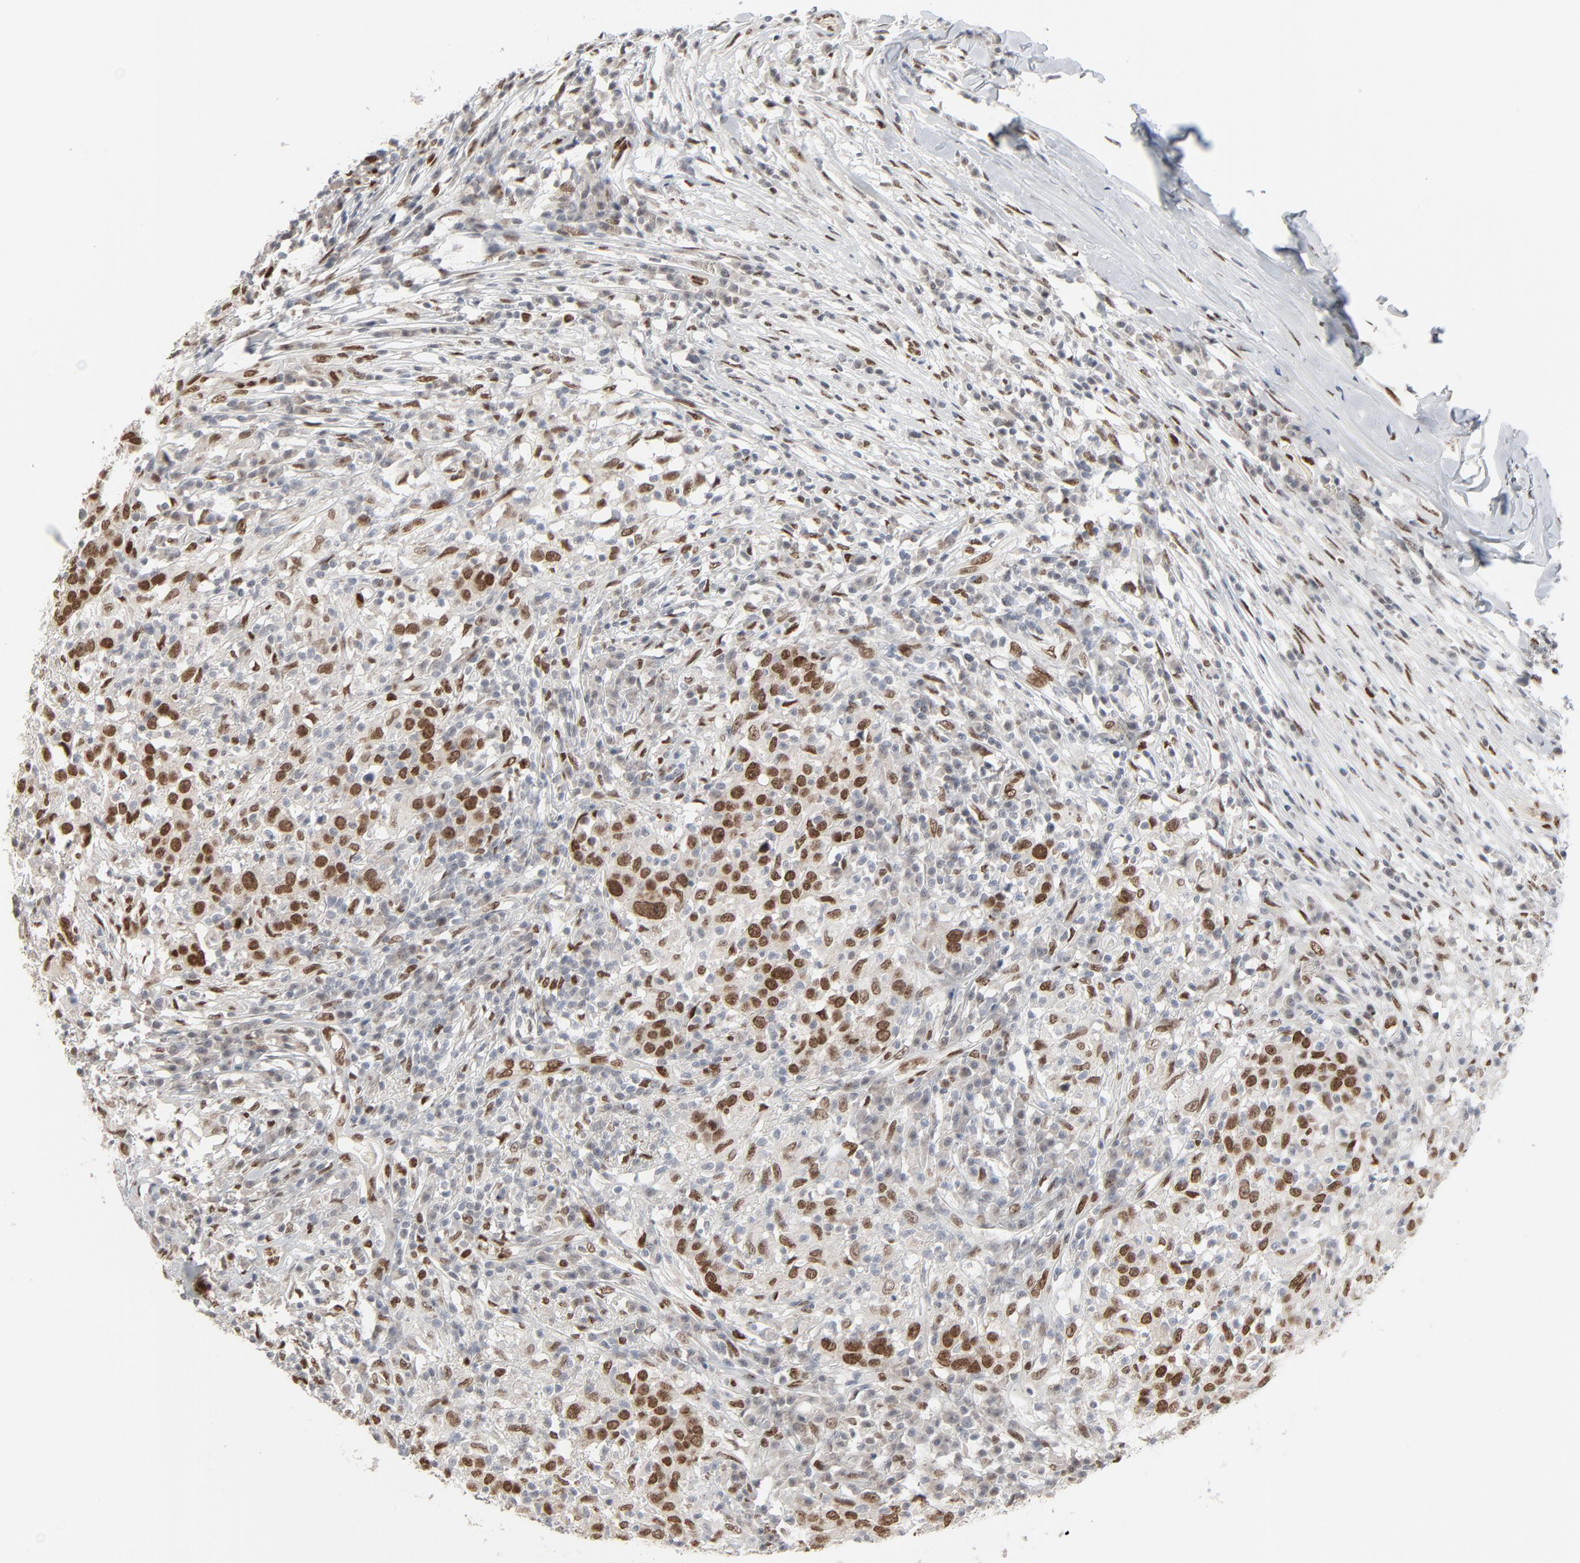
{"staining": {"intensity": "strong", "quantity": ">75%", "location": "nuclear"}, "tissue": "head and neck cancer", "cell_type": "Tumor cells", "image_type": "cancer", "snomed": [{"axis": "morphology", "description": "Adenocarcinoma, NOS"}, {"axis": "topography", "description": "Salivary gland"}, {"axis": "topography", "description": "Head-Neck"}], "caption": "Adenocarcinoma (head and neck) was stained to show a protein in brown. There is high levels of strong nuclear staining in approximately >75% of tumor cells.", "gene": "CUX1", "patient": {"sex": "female", "age": 65}}